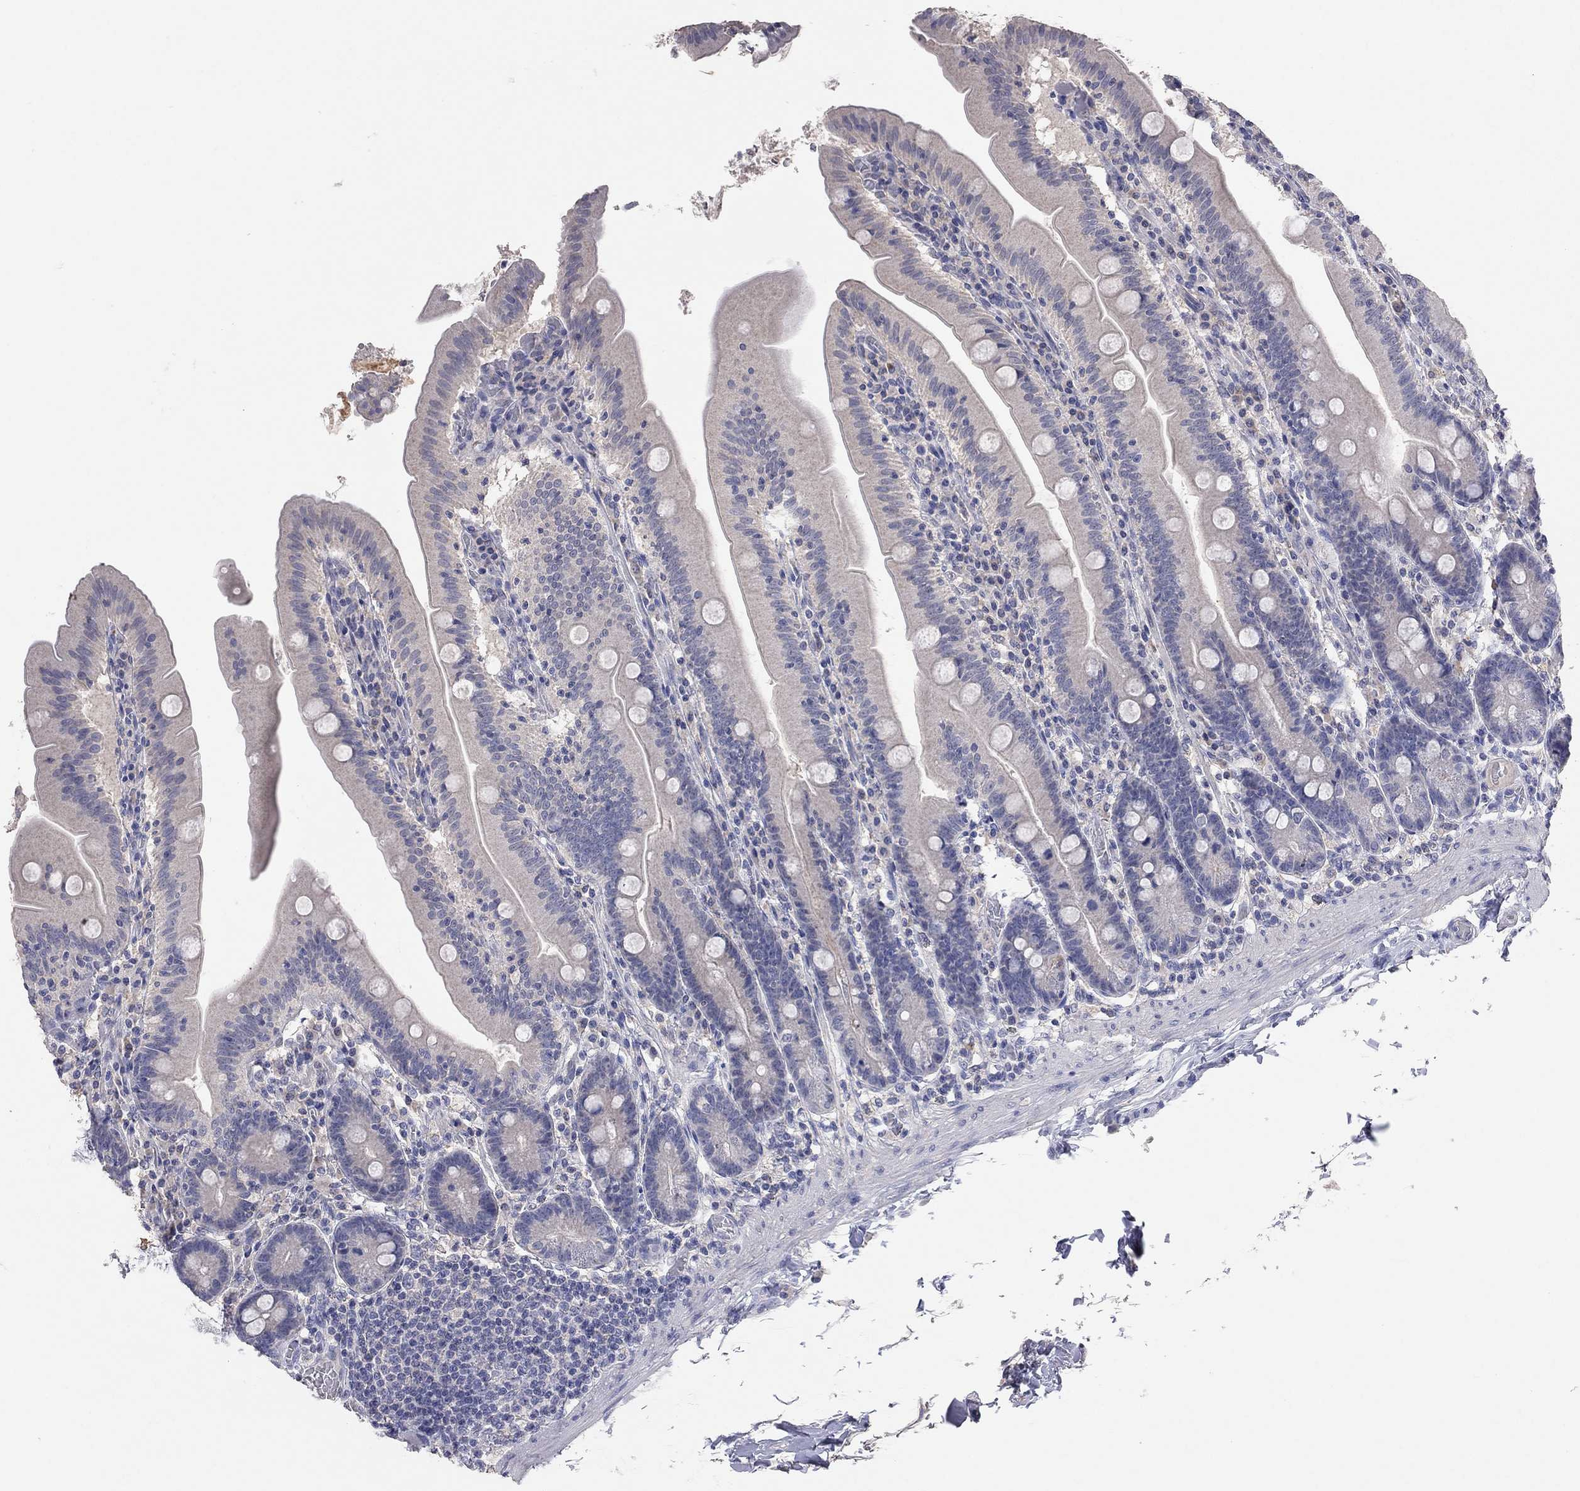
{"staining": {"intensity": "negative", "quantity": "none", "location": "none"}, "tissue": "small intestine", "cell_type": "Glandular cells", "image_type": "normal", "snomed": [{"axis": "morphology", "description": "Normal tissue, NOS"}, {"axis": "topography", "description": "Small intestine"}], "caption": "The image shows no significant expression in glandular cells of small intestine. (DAB IHC visualized using brightfield microscopy, high magnification).", "gene": "MMP13", "patient": {"sex": "male", "age": 37}}